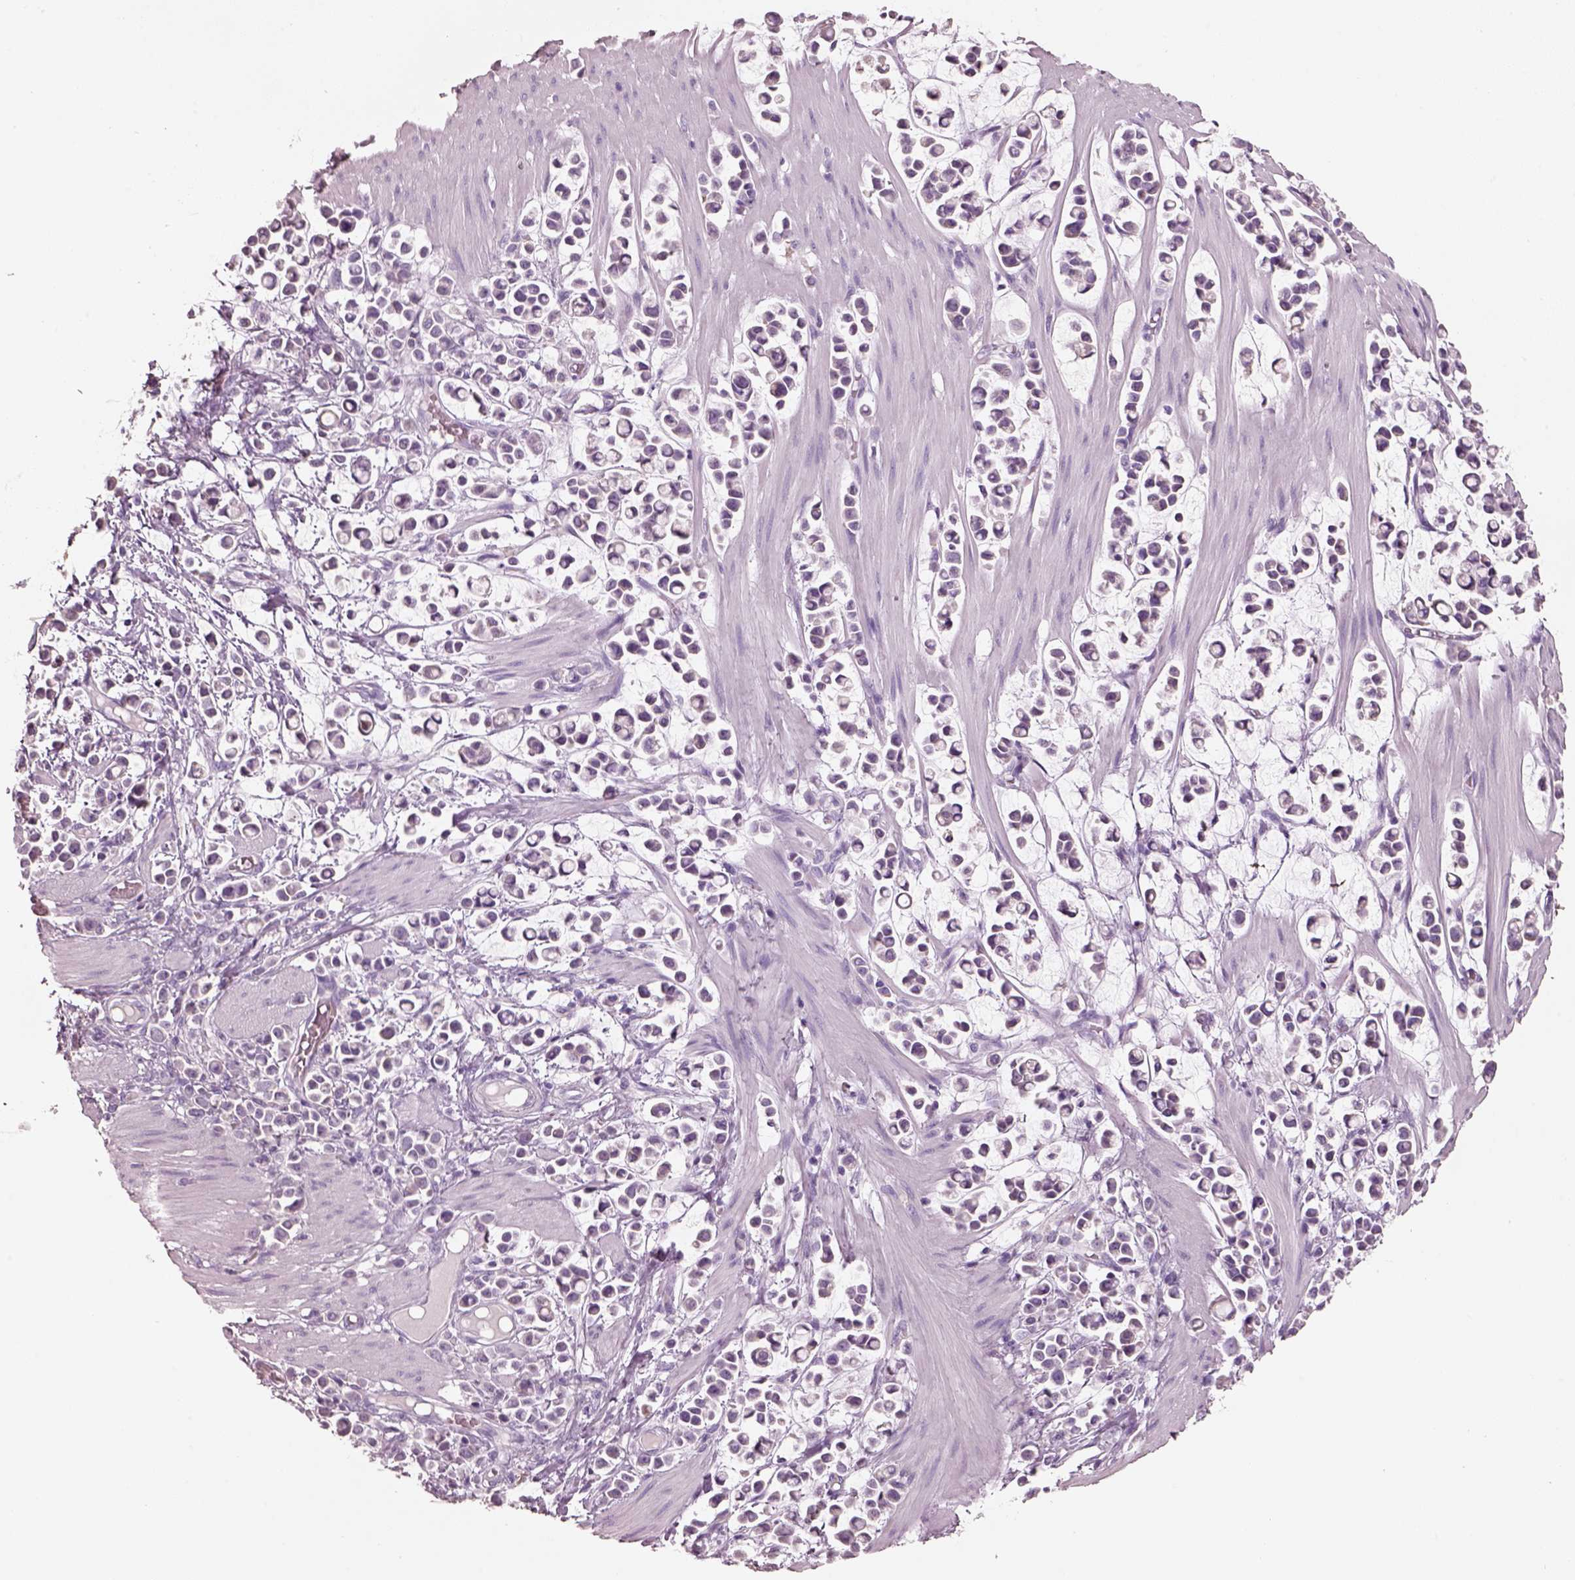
{"staining": {"intensity": "negative", "quantity": "none", "location": "none"}, "tissue": "stomach cancer", "cell_type": "Tumor cells", "image_type": "cancer", "snomed": [{"axis": "morphology", "description": "Adenocarcinoma, NOS"}, {"axis": "topography", "description": "Stomach"}], "caption": "DAB immunohistochemical staining of stomach cancer (adenocarcinoma) shows no significant staining in tumor cells.", "gene": "PNOC", "patient": {"sex": "male", "age": 82}}